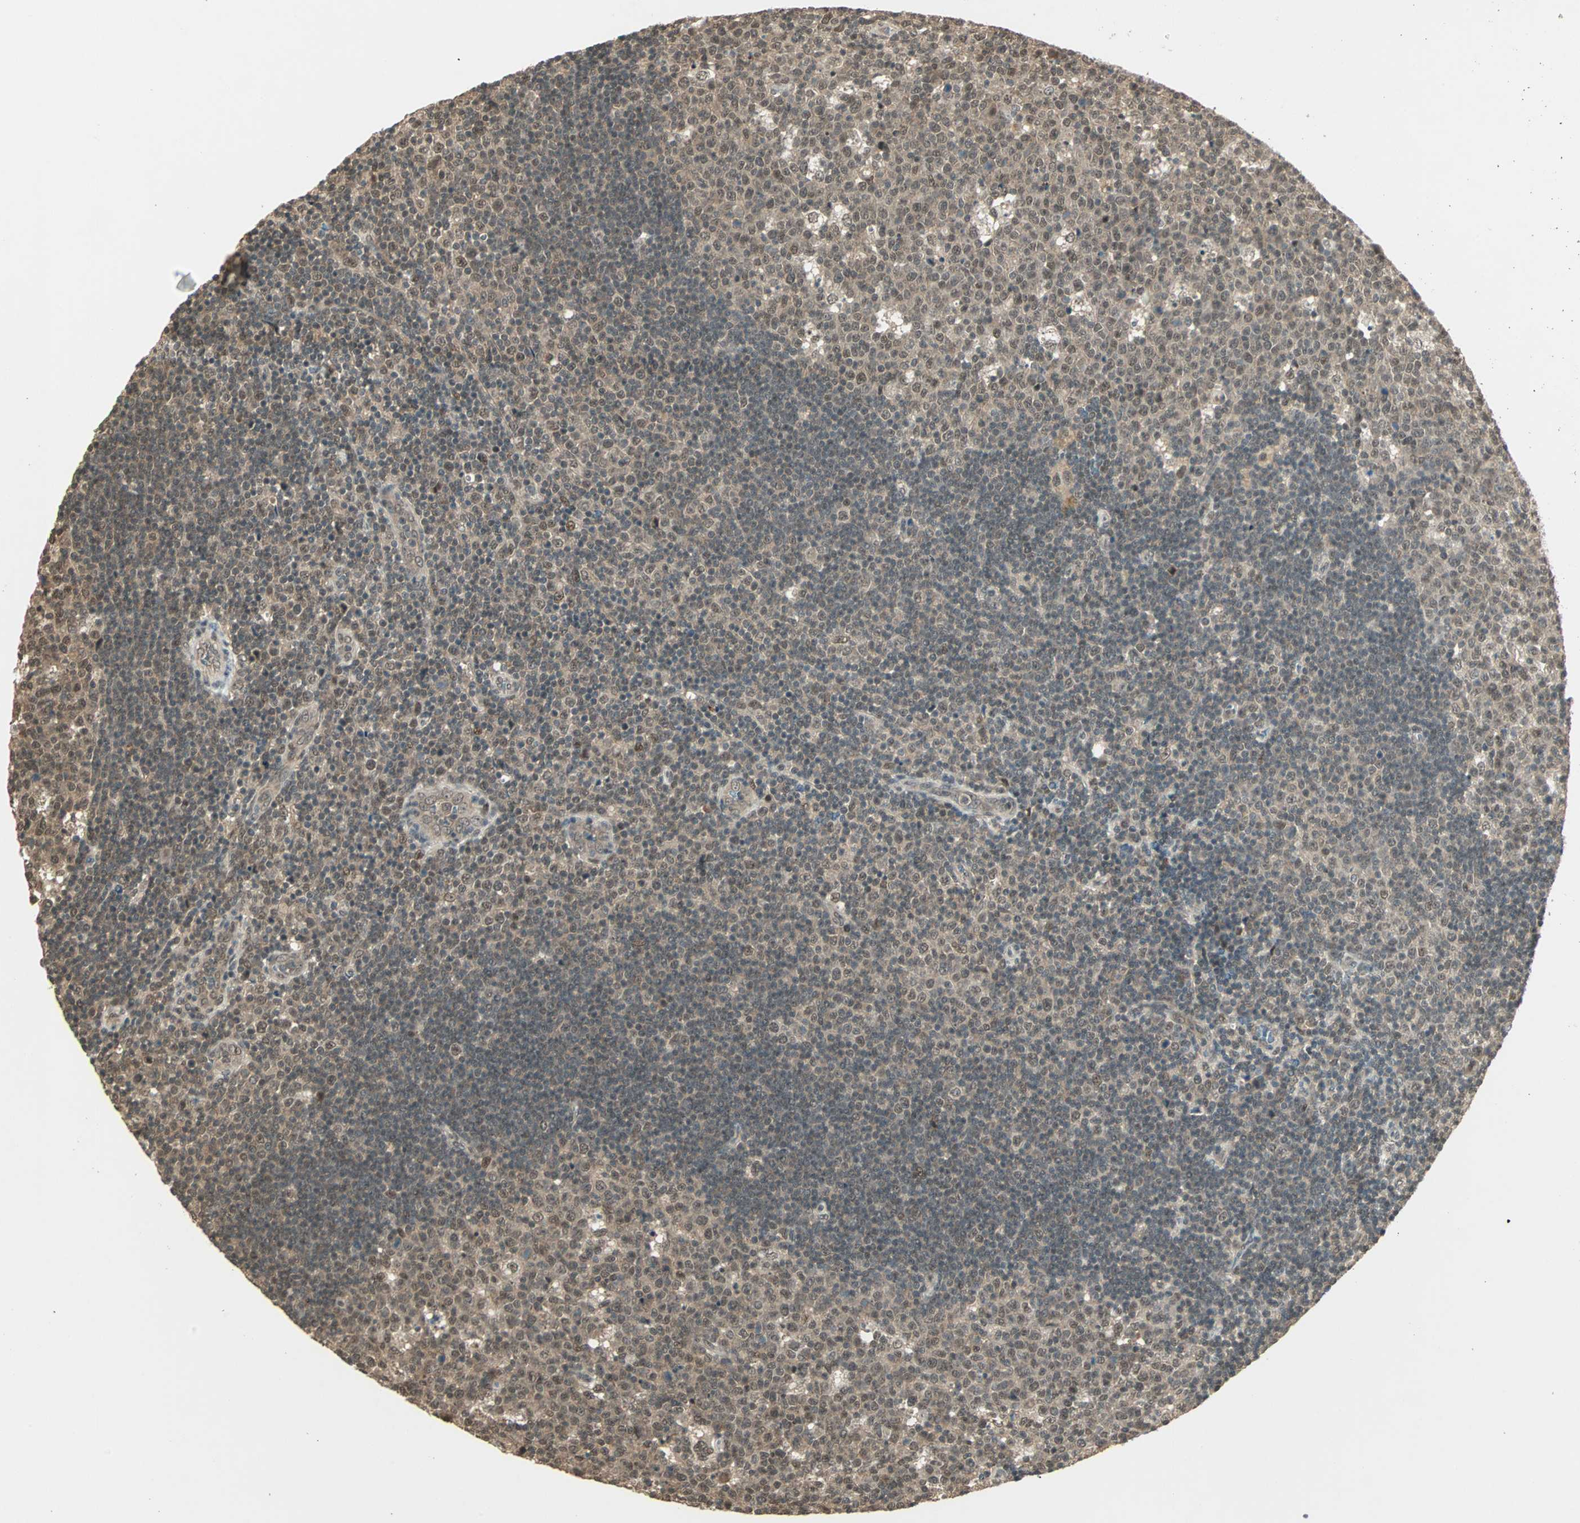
{"staining": {"intensity": "weak", "quantity": ">75%", "location": "cytoplasmic/membranous,nuclear"}, "tissue": "lymph node", "cell_type": "Germinal center cells", "image_type": "normal", "snomed": [{"axis": "morphology", "description": "Normal tissue, NOS"}, {"axis": "topography", "description": "Lymph node"}, {"axis": "topography", "description": "Salivary gland"}], "caption": "IHC of benign human lymph node demonstrates low levels of weak cytoplasmic/membranous,nuclear positivity in approximately >75% of germinal center cells.", "gene": "ZNF701", "patient": {"sex": "male", "age": 8}}